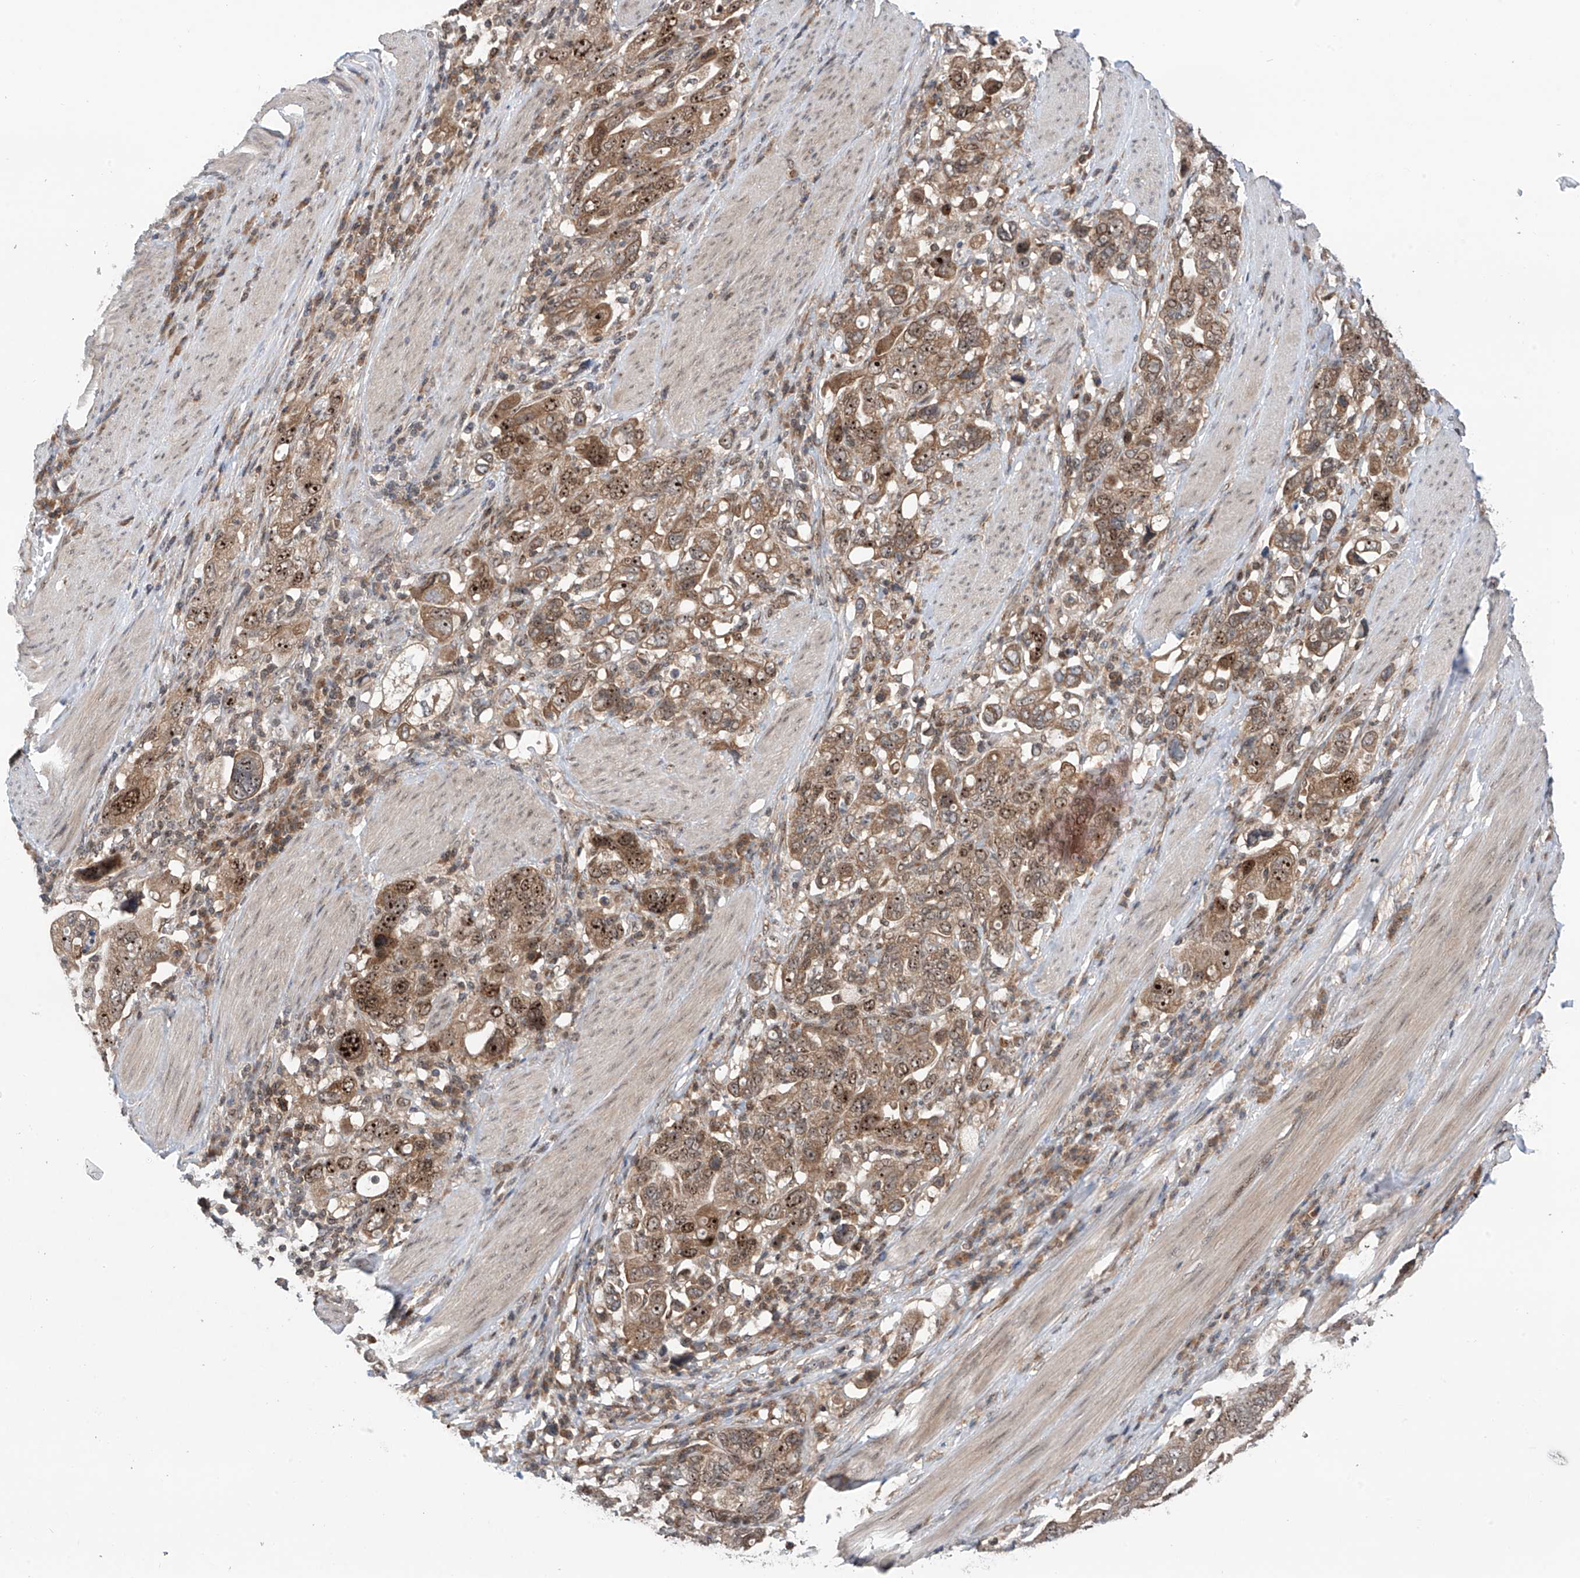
{"staining": {"intensity": "strong", "quantity": ">75%", "location": "cytoplasmic/membranous,nuclear"}, "tissue": "stomach cancer", "cell_type": "Tumor cells", "image_type": "cancer", "snomed": [{"axis": "morphology", "description": "Adenocarcinoma, NOS"}, {"axis": "topography", "description": "Stomach, upper"}], "caption": "Immunohistochemistry (DAB (3,3'-diaminobenzidine)) staining of human stomach cancer shows strong cytoplasmic/membranous and nuclear protein staining in about >75% of tumor cells. (brown staining indicates protein expression, while blue staining denotes nuclei).", "gene": "C1orf131", "patient": {"sex": "male", "age": 62}}